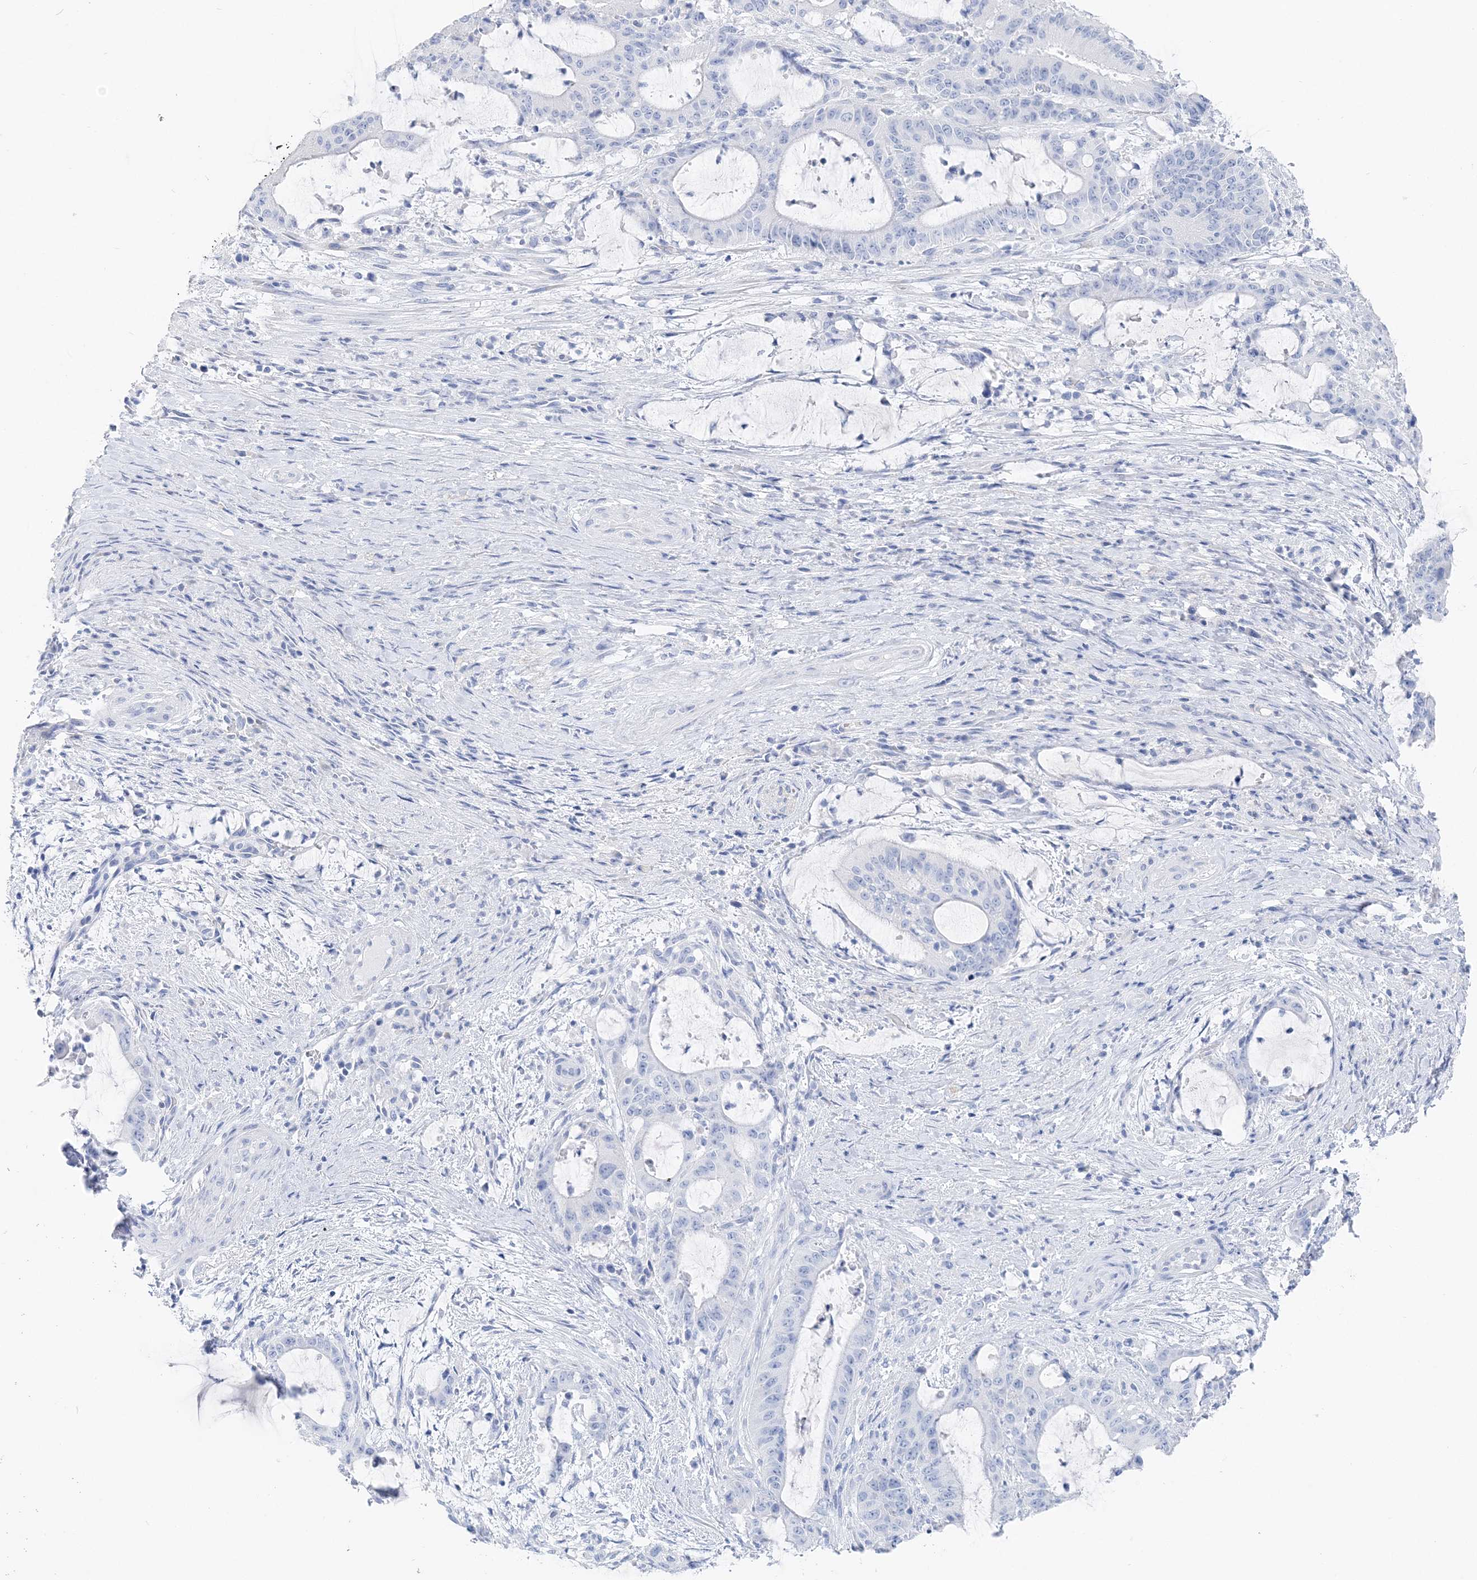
{"staining": {"intensity": "negative", "quantity": "none", "location": "none"}, "tissue": "liver cancer", "cell_type": "Tumor cells", "image_type": "cancer", "snomed": [{"axis": "morphology", "description": "Normal tissue, NOS"}, {"axis": "morphology", "description": "Cholangiocarcinoma"}, {"axis": "topography", "description": "Liver"}, {"axis": "topography", "description": "Peripheral nerve tissue"}], "caption": "Tumor cells are negative for protein expression in human liver cholangiocarcinoma. (DAB immunohistochemistry visualized using brightfield microscopy, high magnification).", "gene": "TSPYL6", "patient": {"sex": "female", "age": 73}}